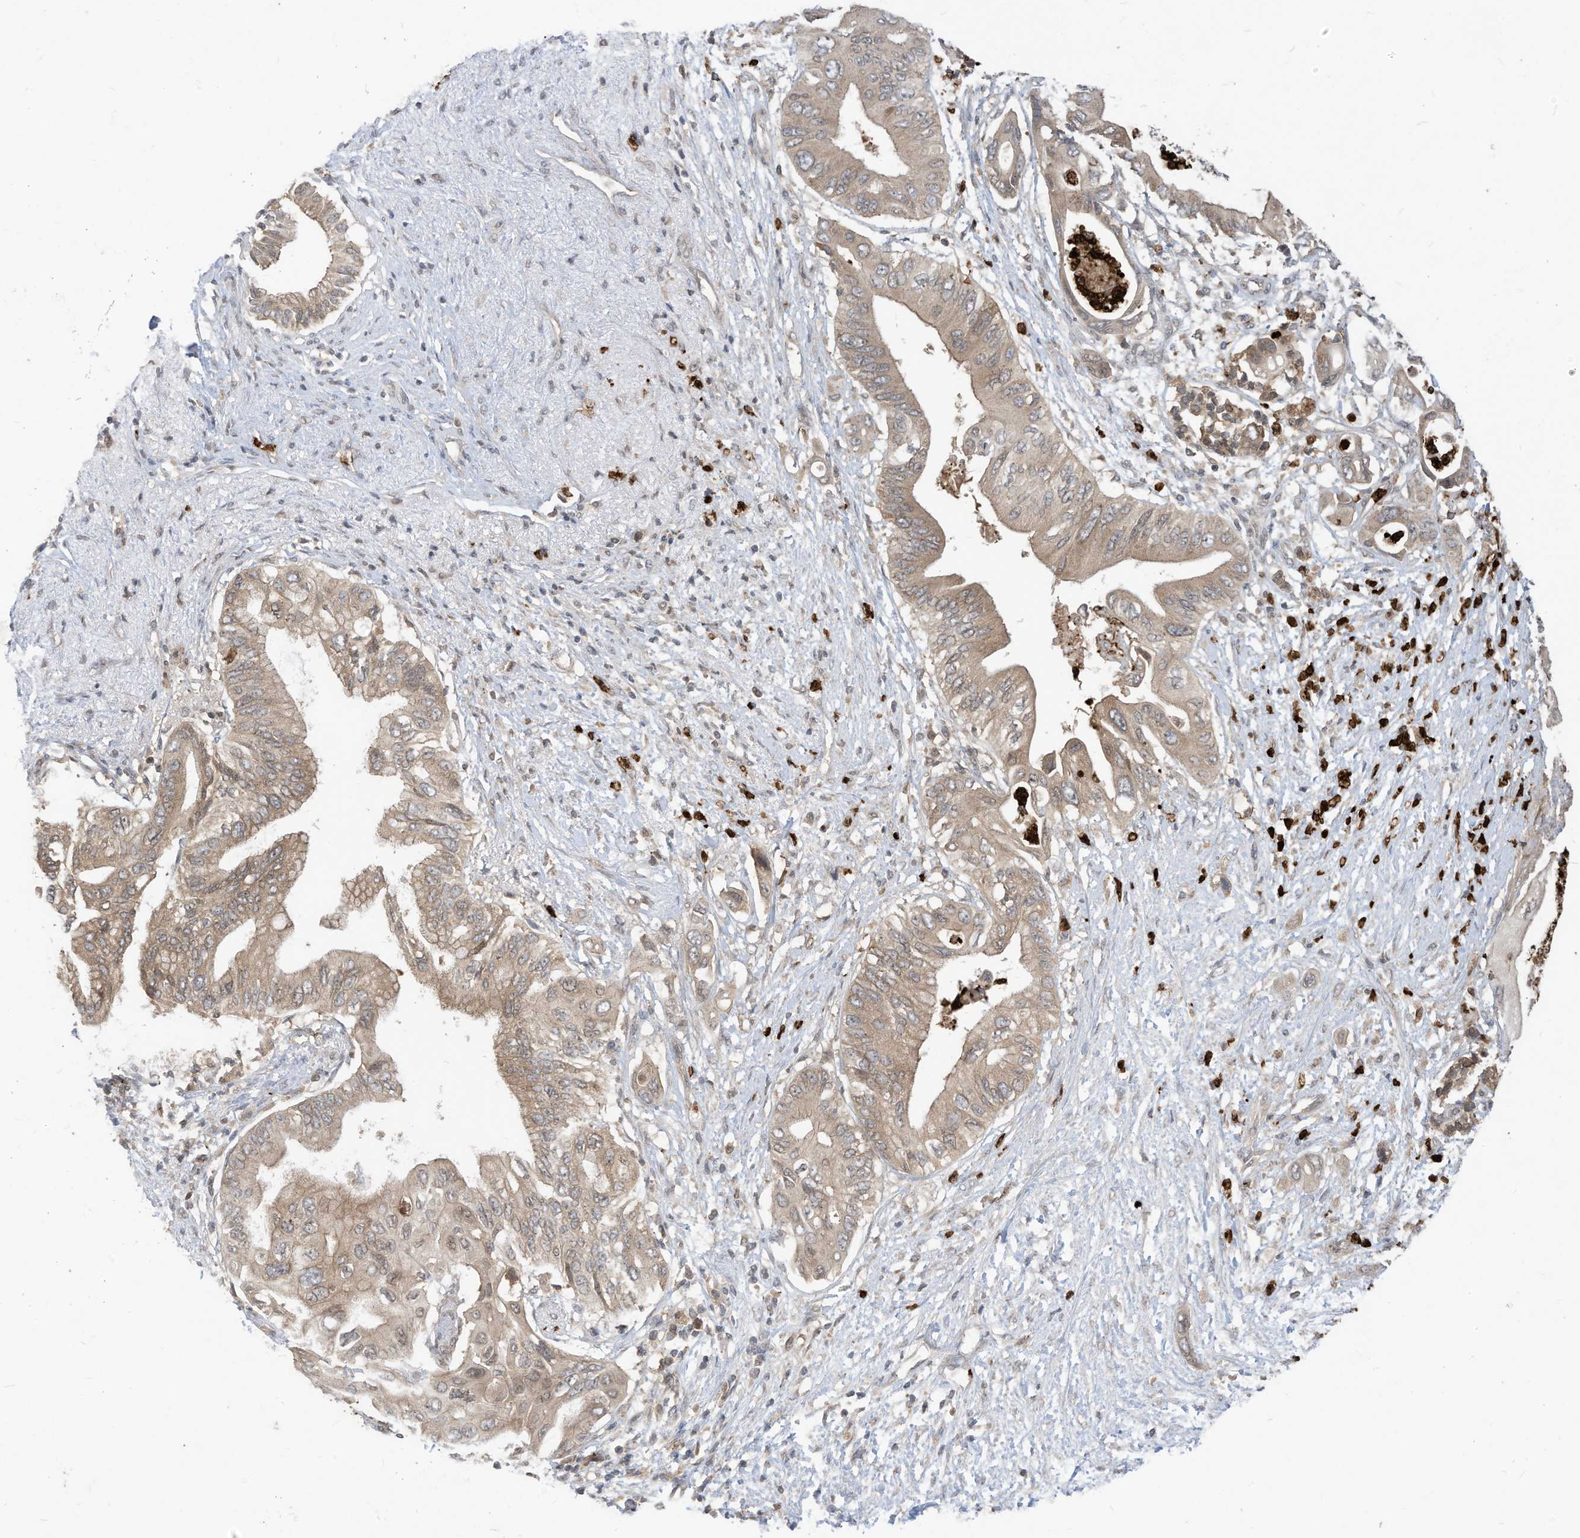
{"staining": {"intensity": "weak", "quantity": "25%-75%", "location": "cytoplasmic/membranous"}, "tissue": "pancreatic cancer", "cell_type": "Tumor cells", "image_type": "cancer", "snomed": [{"axis": "morphology", "description": "Adenocarcinoma, NOS"}, {"axis": "topography", "description": "Pancreas"}], "caption": "Approximately 25%-75% of tumor cells in pancreatic adenocarcinoma show weak cytoplasmic/membranous protein staining as visualized by brown immunohistochemical staining.", "gene": "CNKSR1", "patient": {"sex": "male", "age": 66}}